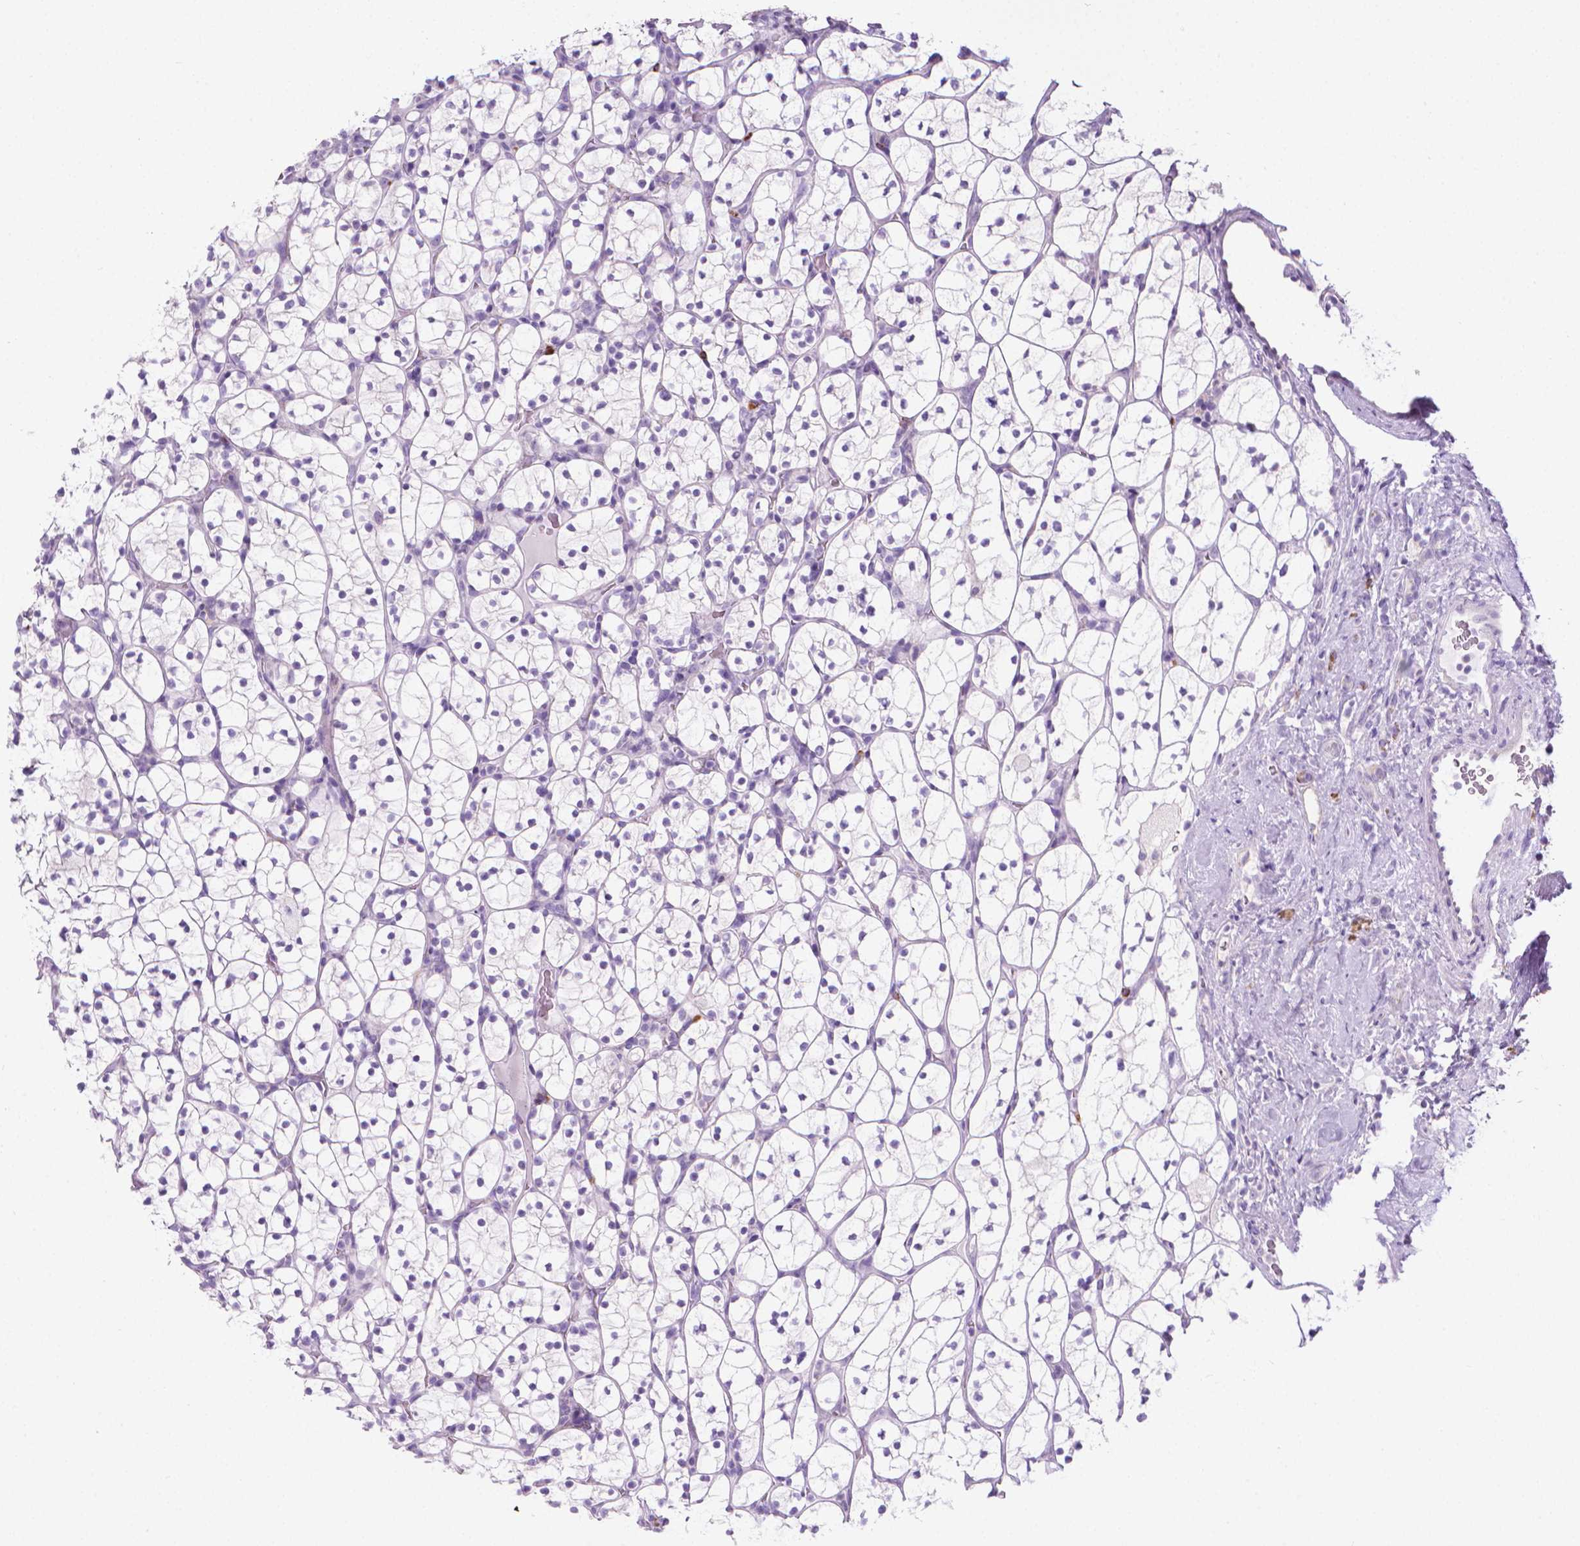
{"staining": {"intensity": "negative", "quantity": "none", "location": "none"}, "tissue": "renal cancer", "cell_type": "Tumor cells", "image_type": "cancer", "snomed": [{"axis": "morphology", "description": "Adenocarcinoma, NOS"}, {"axis": "topography", "description": "Kidney"}], "caption": "The image shows no significant positivity in tumor cells of adenocarcinoma (renal).", "gene": "SPAG6", "patient": {"sex": "female", "age": 89}}